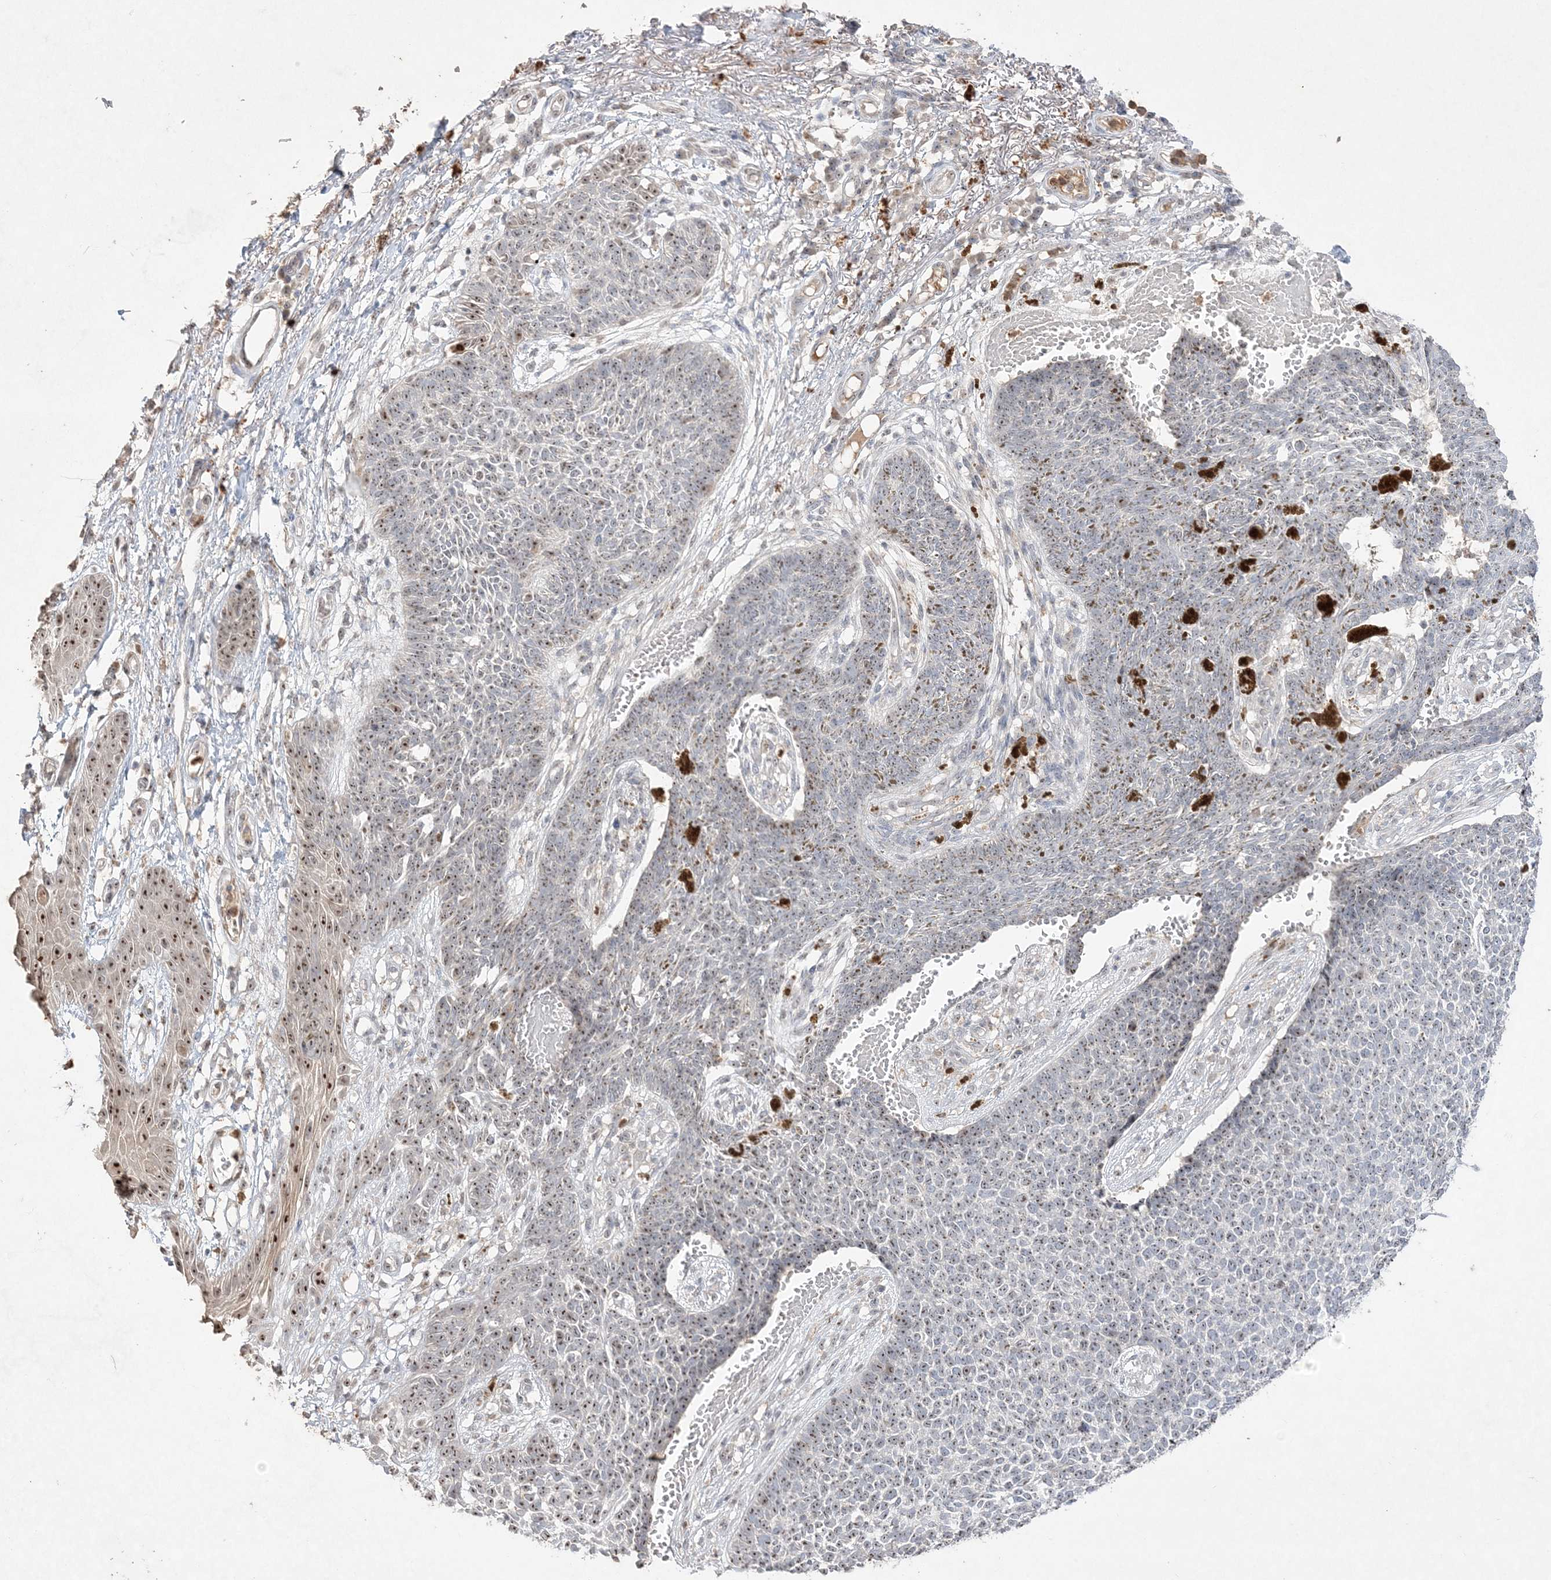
{"staining": {"intensity": "moderate", "quantity": ">75%", "location": "nuclear"}, "tissue": "skin cancer", "cell_type": "Tumor cells", "image_type": "cancer", "snomed": [{"axis": "morphology", "description": "Basal cell carcinoma"}, {"axis": "topography", "description": "Skin"}], "caption": "Approximately >75% of tumor cells in skin cancer exhibit moderate nuclear protein positivity as visualized by brown immunohistochemical staining.", "gene": "NOP16", "patient": {"sex": "female", "age": 84}}